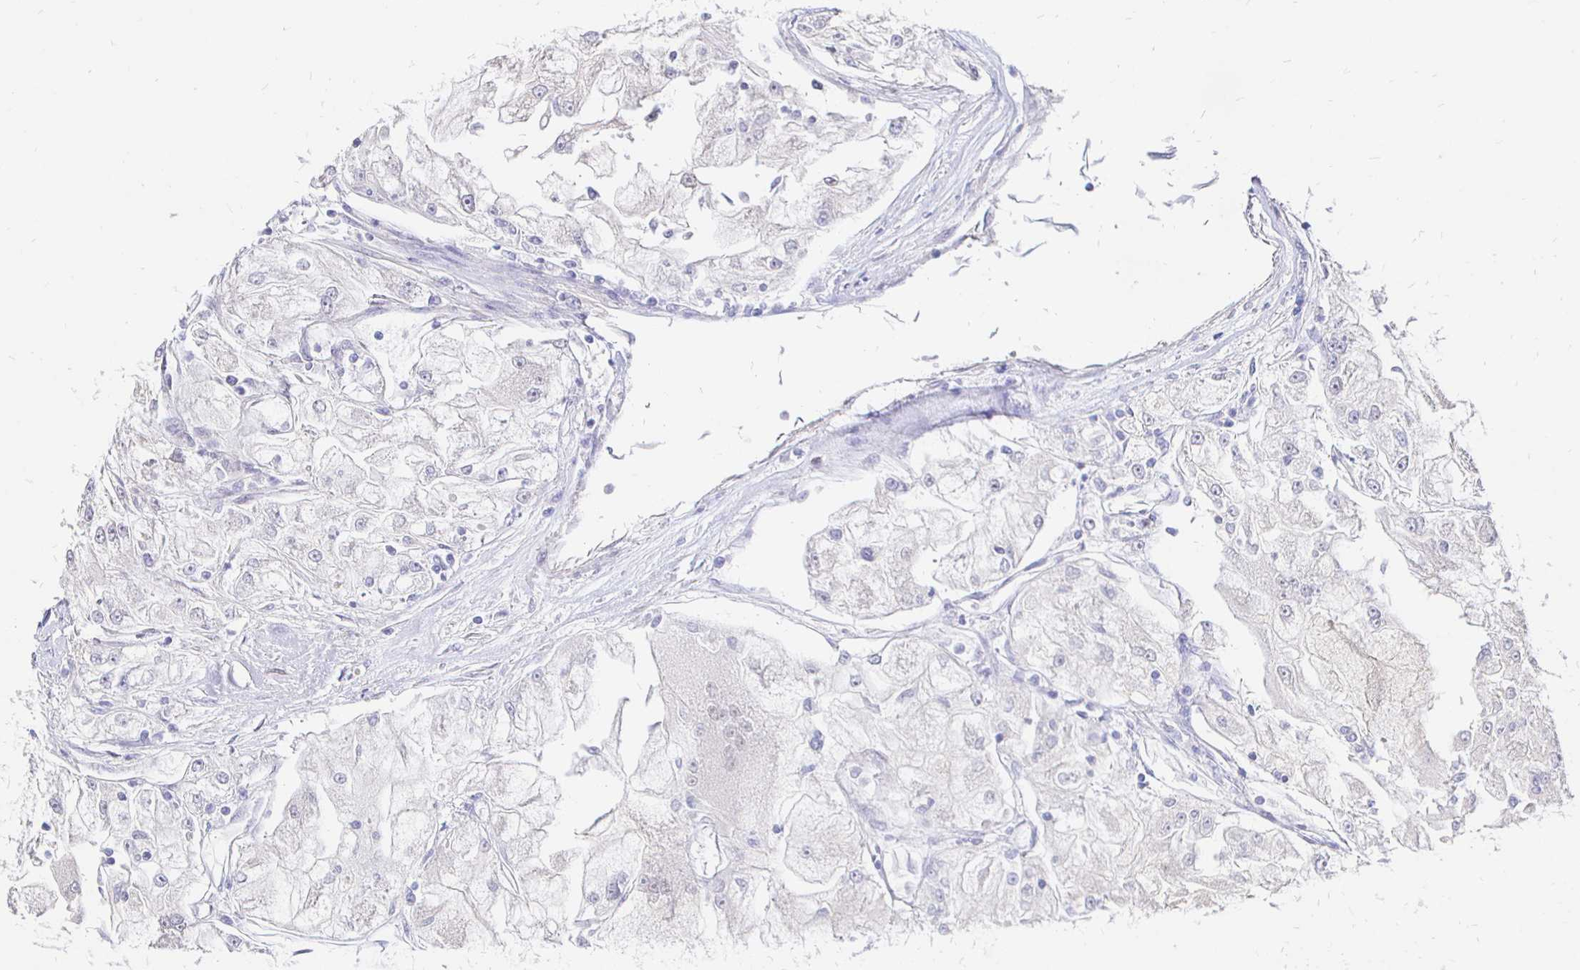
{"staining": {"intensity": "negative", "quantity": "none", "location": "none"}, "tissue": "renal cancer", "cell_type": "Tumor cells", "image_type": "cancer", "snomed": [{"axis": "morphology", "description": "Adenocarcinoma, NOS"}, {"axis": "topography", "description": "Kidney"}], "caption": "Human renal cancer (adenocarcinoma) stained for a protein using IHC reveals no expression in tumor cells.", "gene": "PALM2AKAP2", "patient": {"sex": "female", "age": 72}}